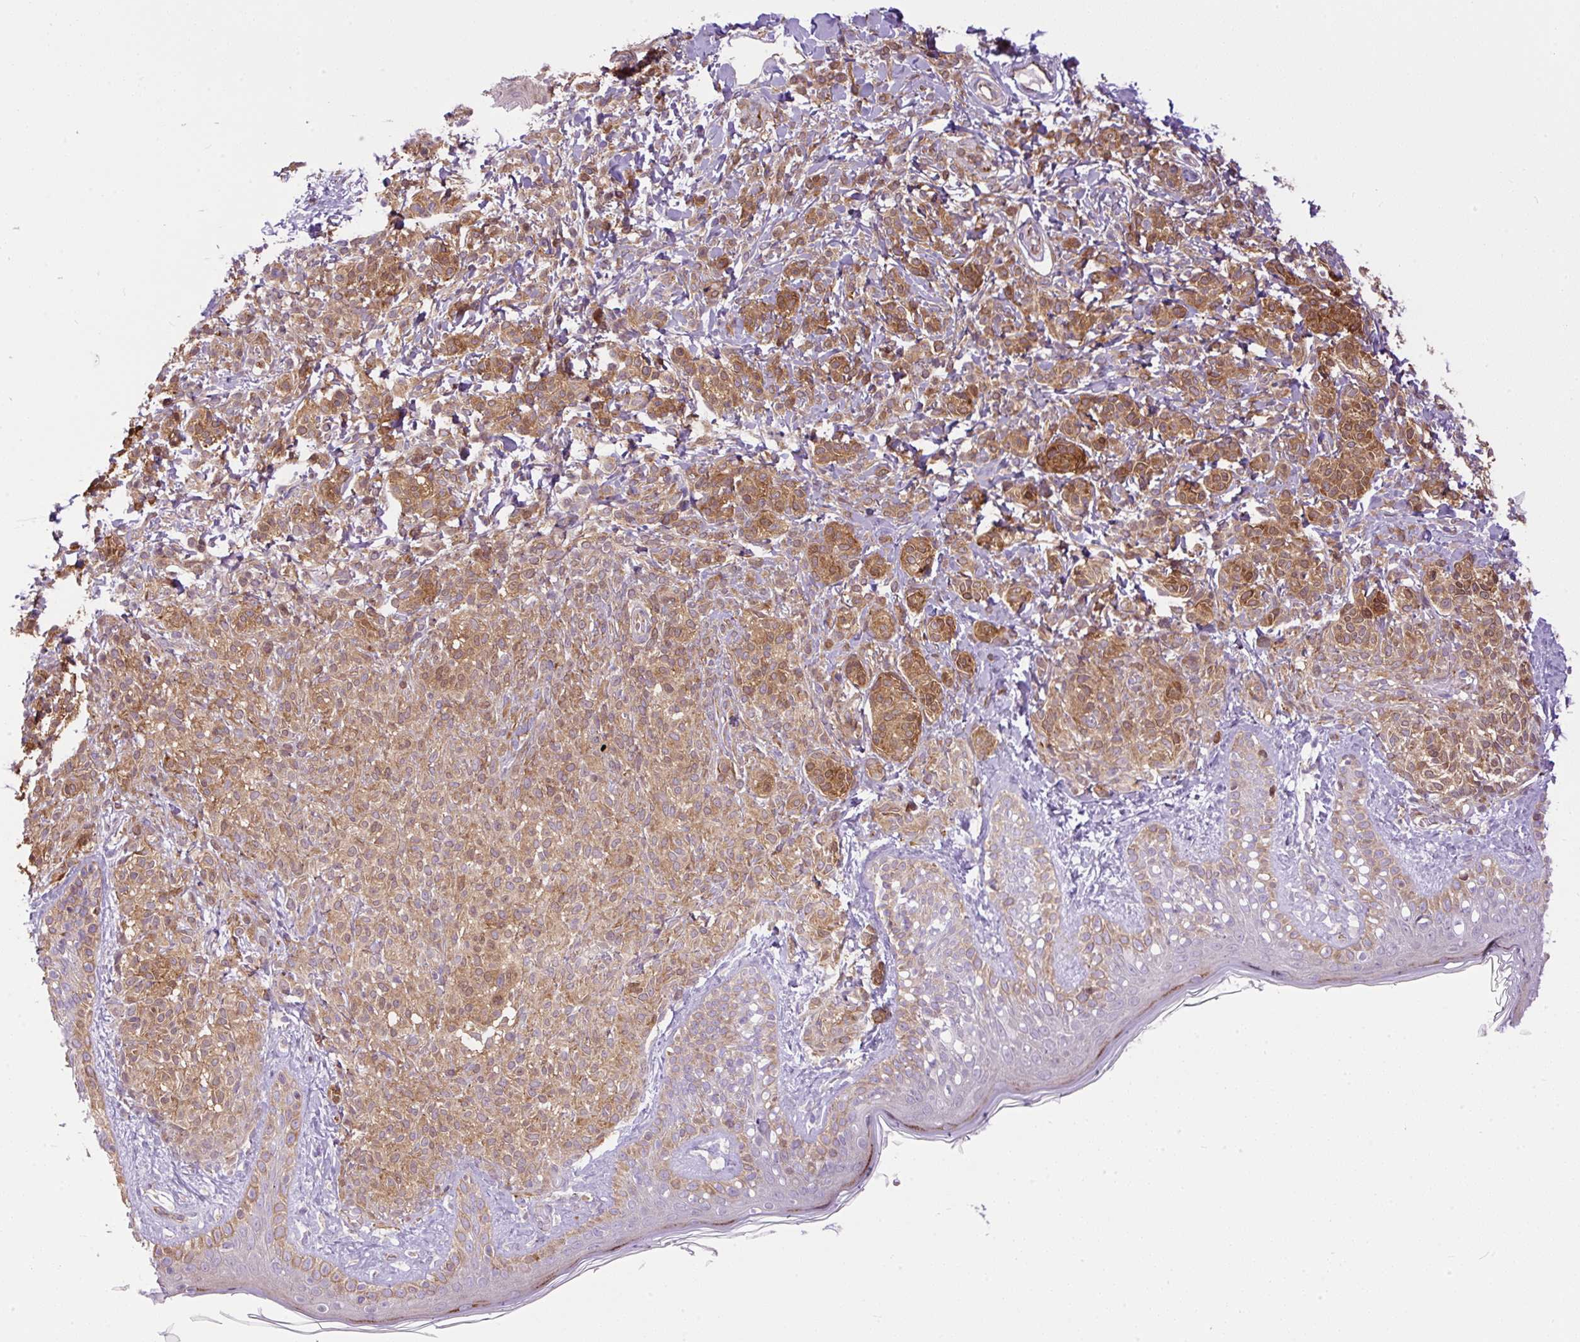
{"staining": {"intensity": "moderate", "quantity": "25%-75%", "location": "cytoplasmic/membranous"}, "tissue": "skin", "cell_type": "Fibroblasts", "image_type": "normal", "snomed": [{"axis": "morphology", "description": "Normal tissue, NOS"}, {"axis": "topography", "description": "Skin"}], "caption": "Fibroblasts reveal medium levels of moderate cytoplasmic/membranous expression in approximately 25%-75% of cells in benign skin.", "gene": "PPME1", "patient": {"sex": "male", "age": 16}}